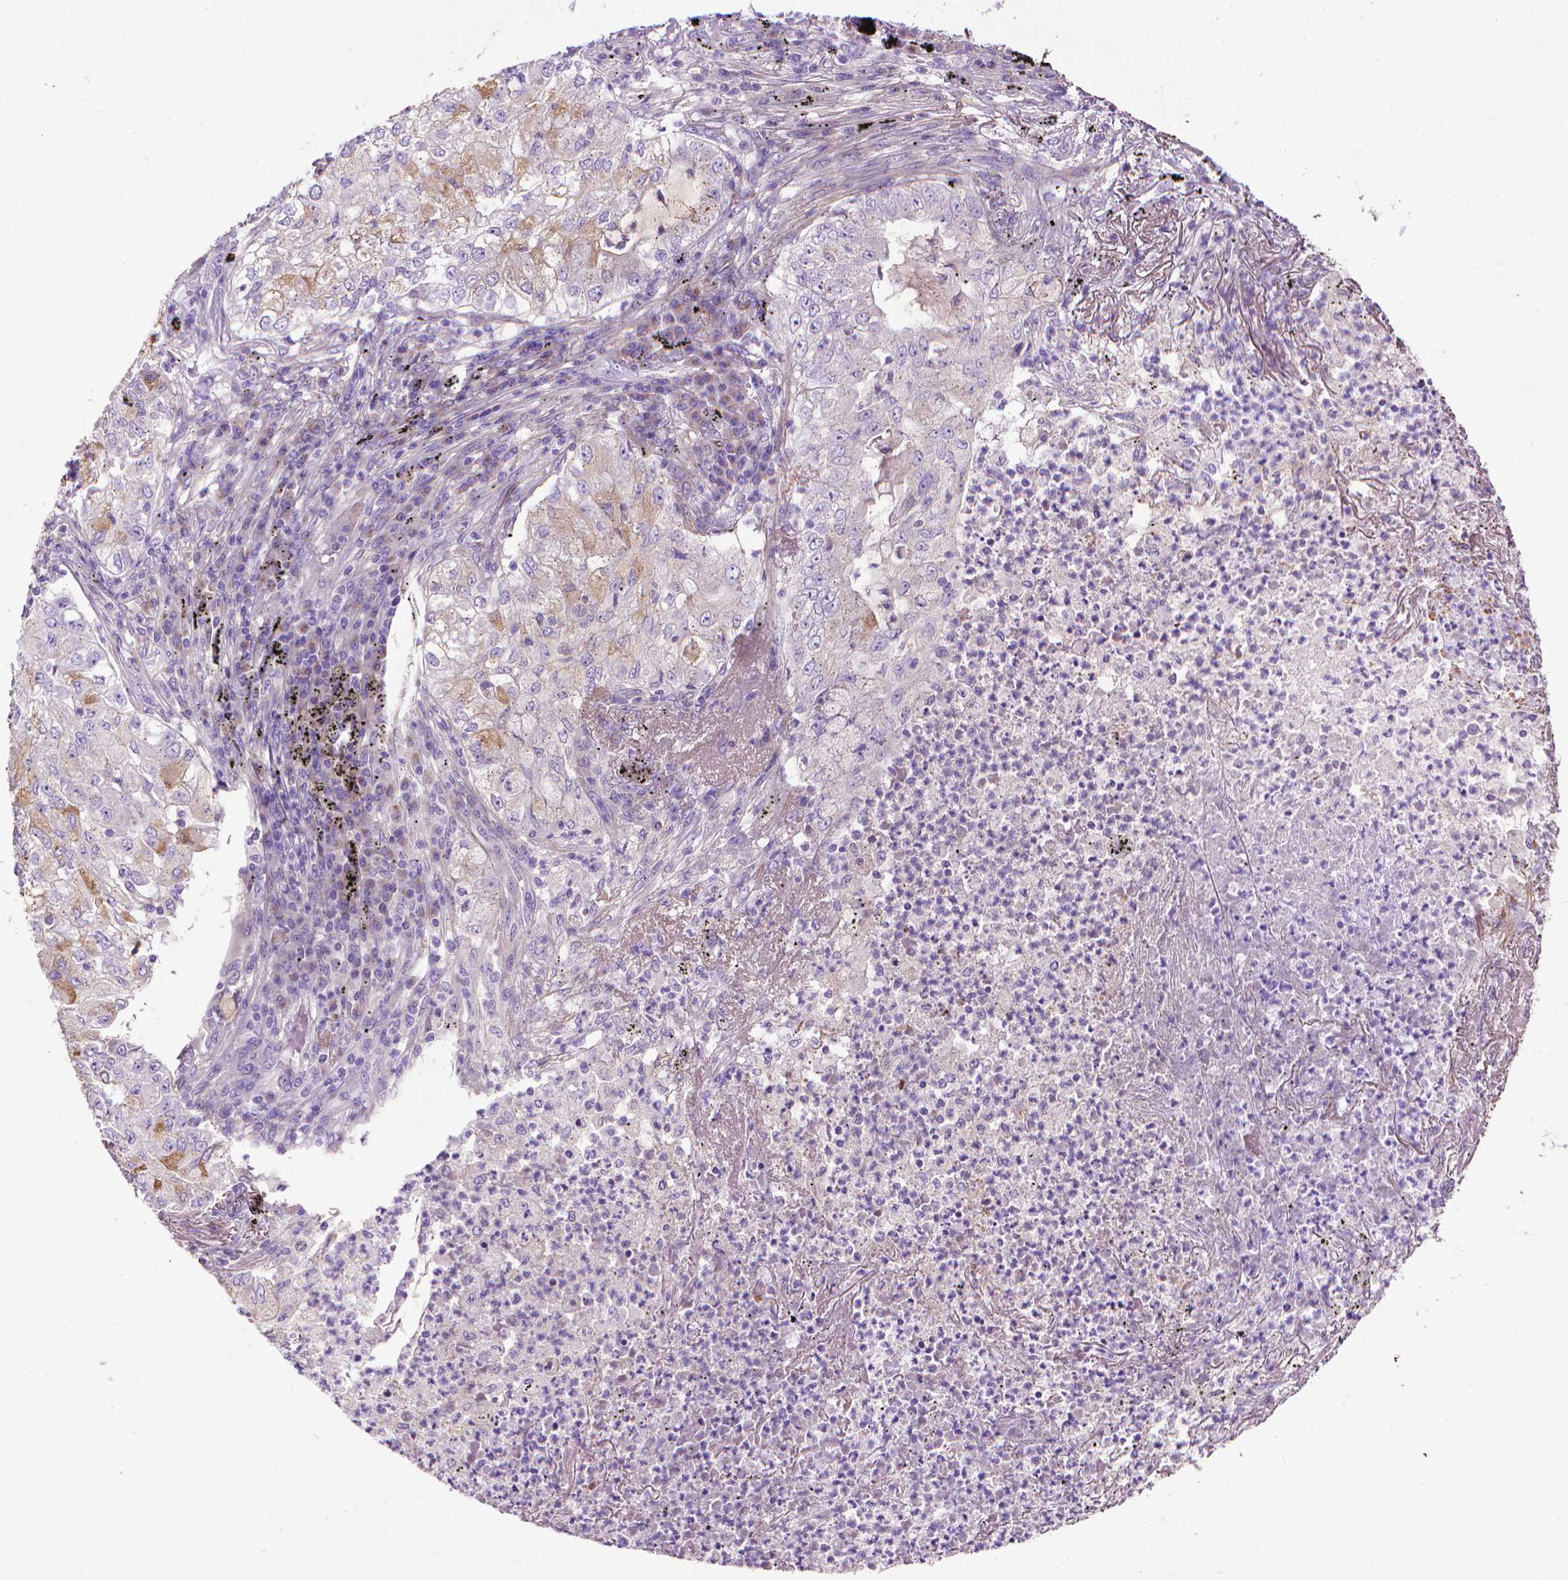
{"staining": {"intensity": "weak", "quantity": "<25%", "location": "cytoplasmic/membranous"}, "tissue": "lung cancer", "cell_type": "Tumor cells", "image_type": "cancer", "snomed": [{"axis": "morphology", "description": "Adenocarcinoma, NOS"}, {"axis": "topography", "description": "Lung"}], "caption": "Adenocarcinoma (lung) stained for a protein using immunohistochemistry (IHC) reveals no staining tumor cells.", "gene": "AQP10", "patient": {"sex": "female", "age": 73}}